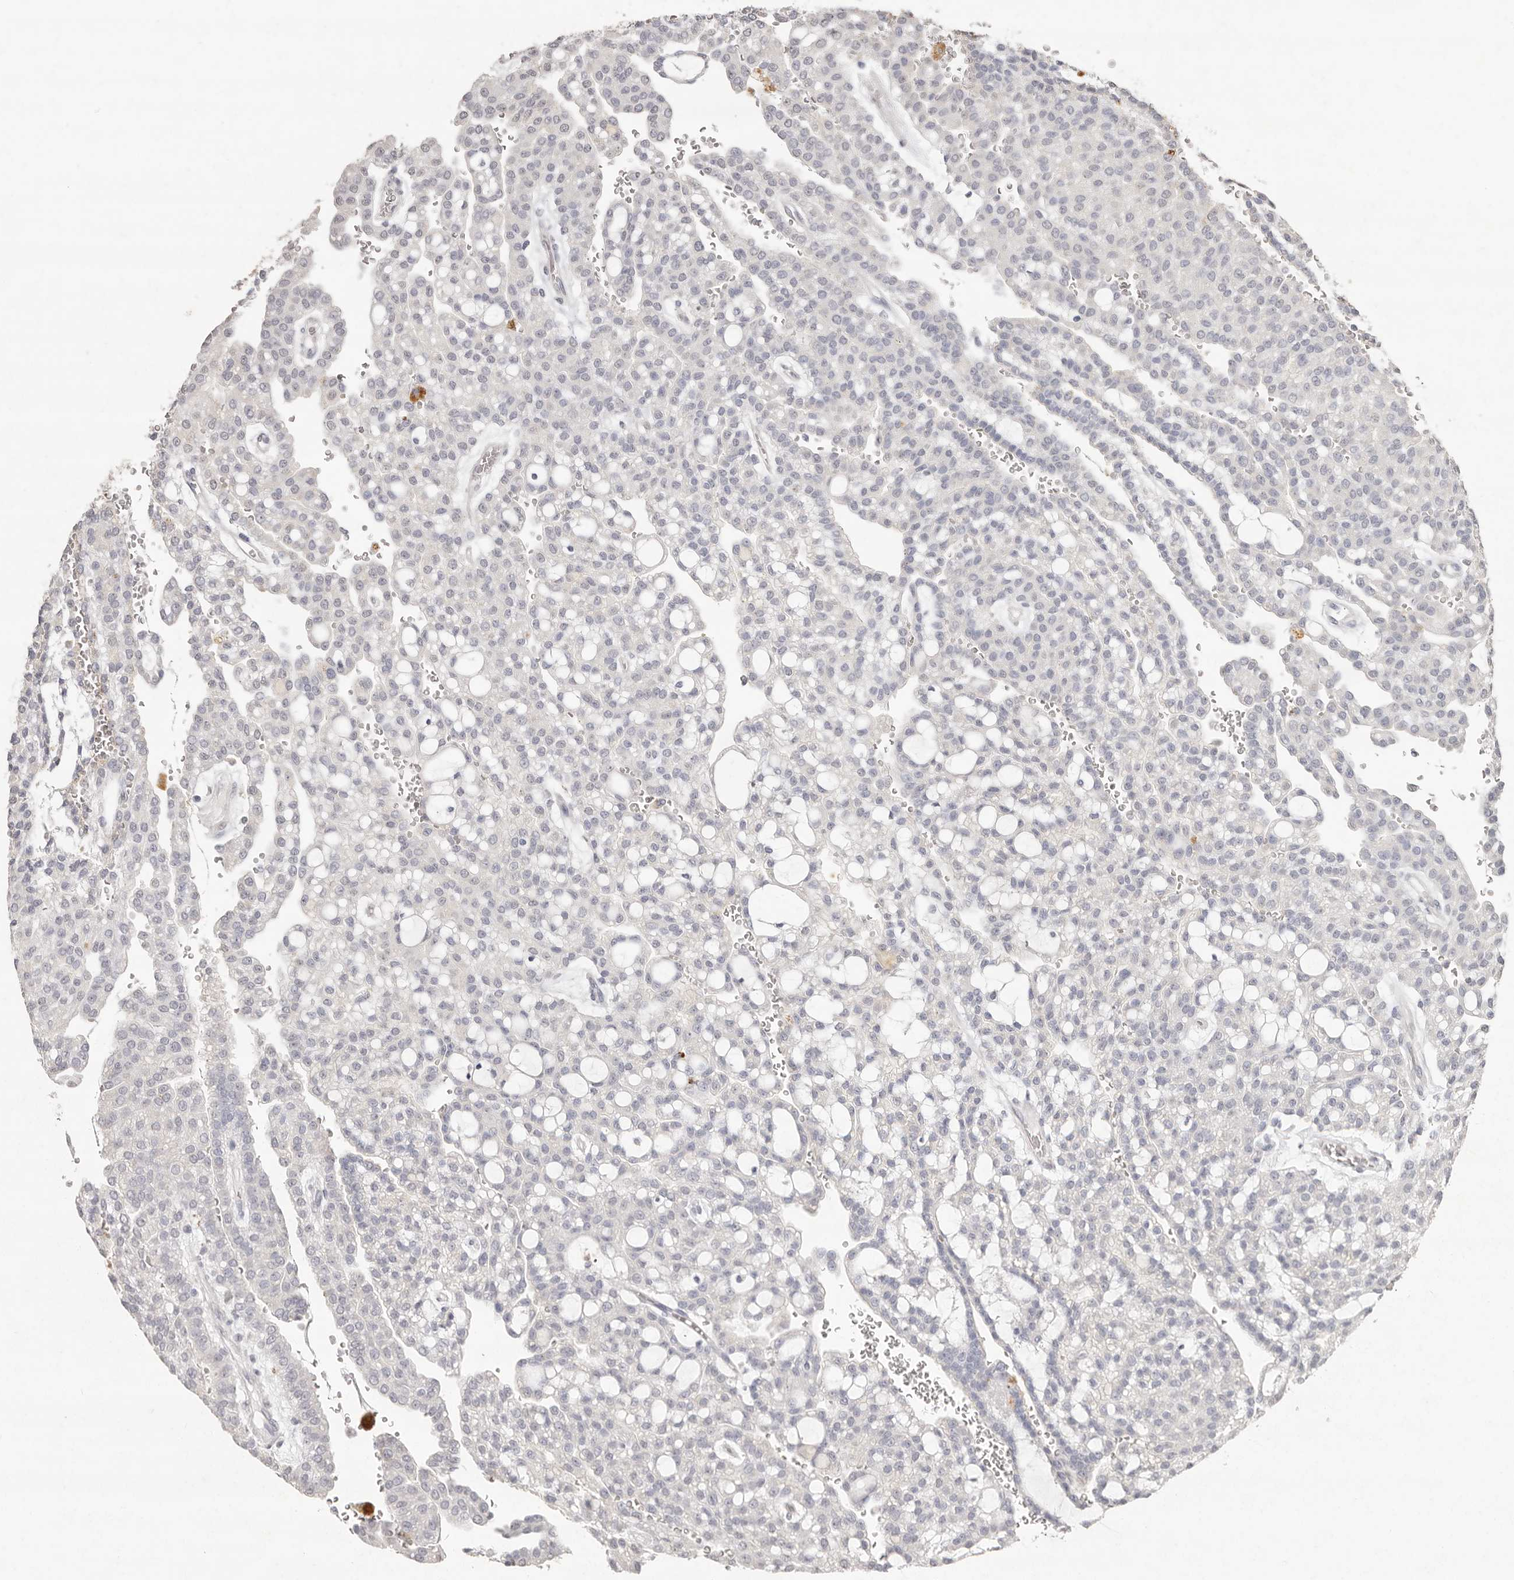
{"staining": {"intensity": "negative", "quantity": "none", "location": "none"}, "tissue": "renal cancer", "cell_type": "Tumor cells", "image_type": "cancer", "snomed": [{"axis": "morphology", "description": "Adenocarcinoma, NOS"}, {"axis": "topography", "description": "Kidney"}], "caption": "This is an immunohistochemistry (IHC) image of human renal cancer (adenocarcinoma). There is no staining in tumor cells.", "gene": "FAM185A", "patient": {"sex": "male", "age": 63}}